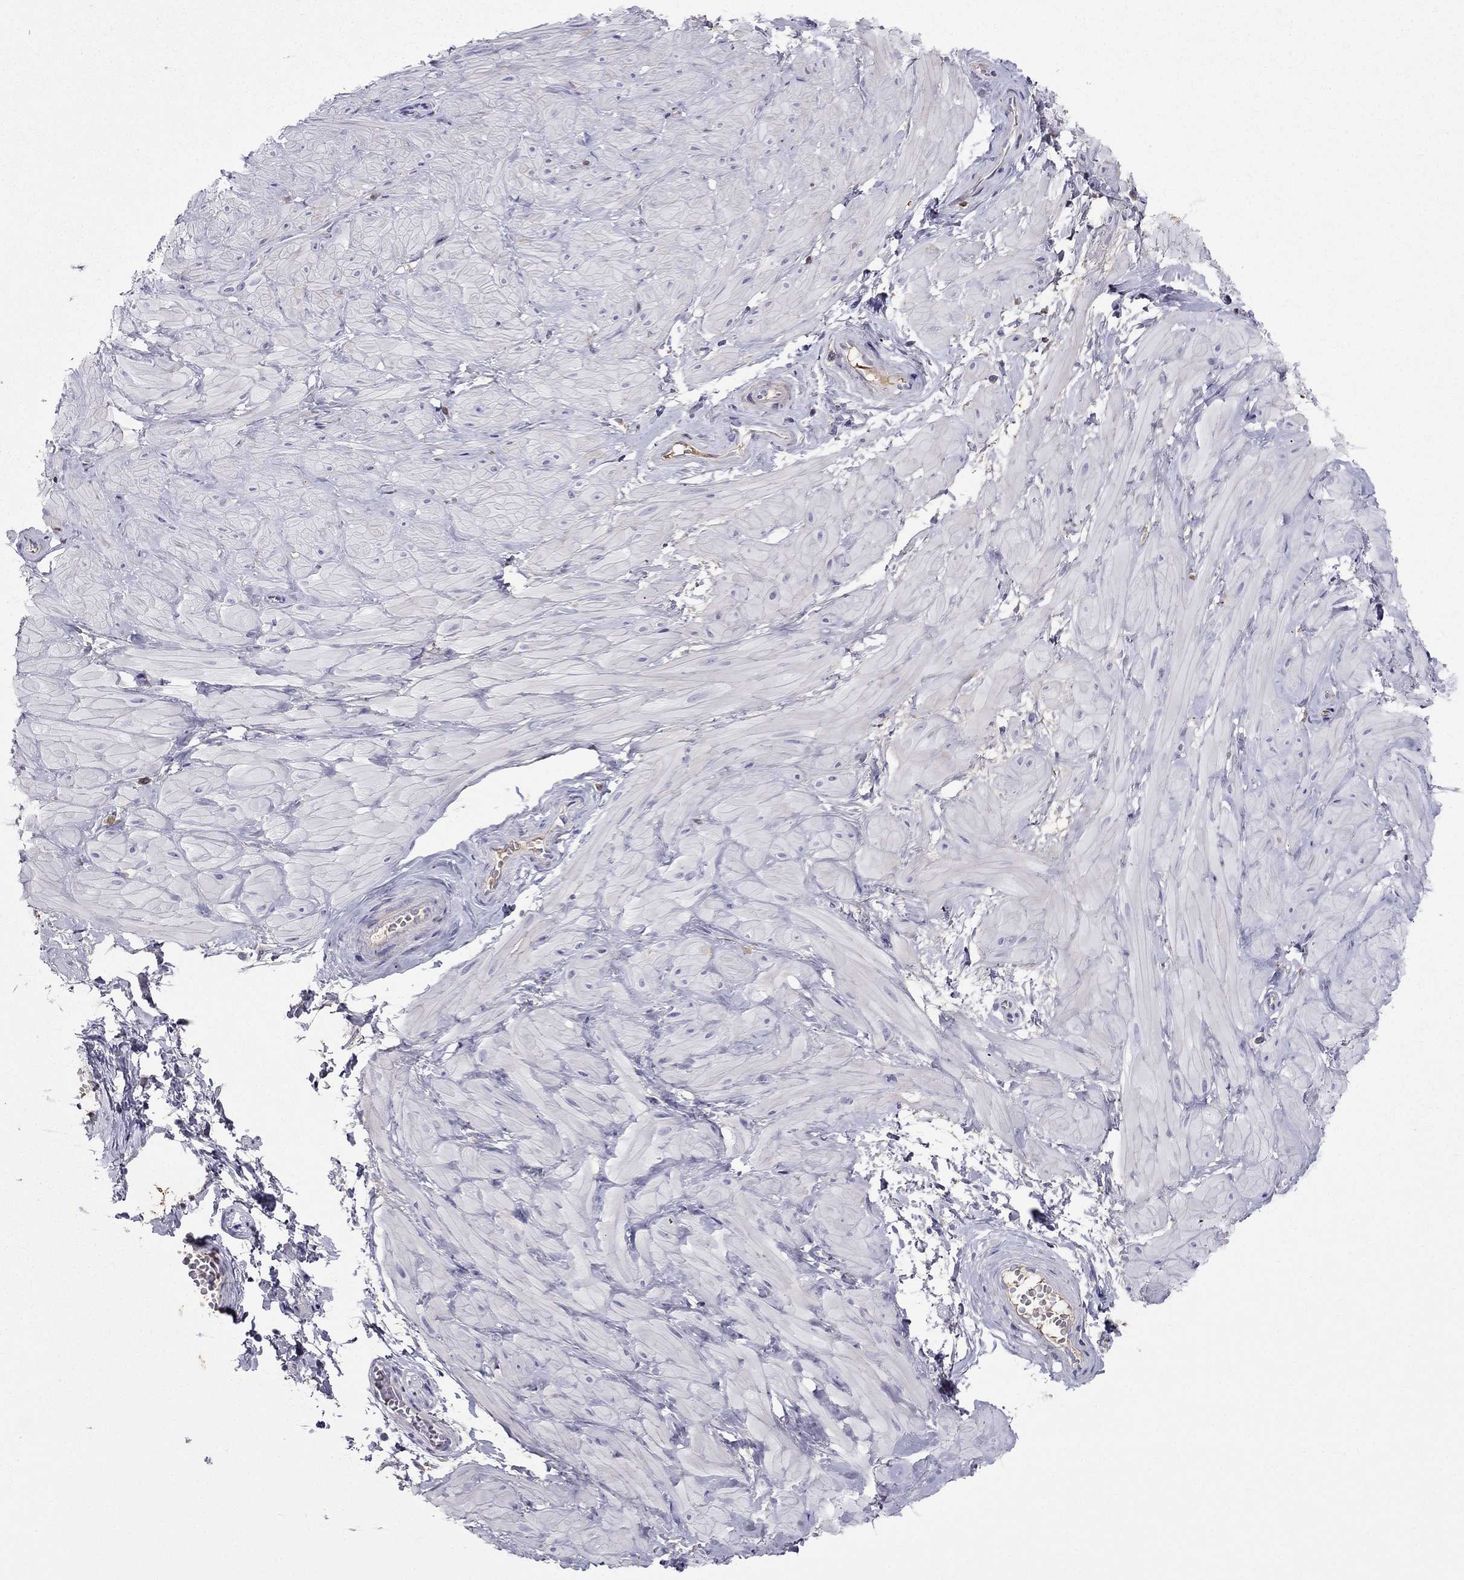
{"staining": {"intensity": "negative", "quantity": "none", "location": "none"}, "tissue": "adipose tissue", "cell_type": "Adipocytes", "image_type": "normal", "snomed": [{"axis": "morphology", "description": "Normal tissue, NOS"}, {"axis": "topography", "description": "Smooth muscle"}, {"axis": "topography", "description": "Peripheral nerve tissue"}], "caption": "Immunohistochemistry (IHC) photomicrograph of normal adipose tissue: adipose tissue stained with DAB shows no significant protein staining in adipocytes.", "gene": "TBC1D21", "patient": {"sex": "male", "age": 22}}